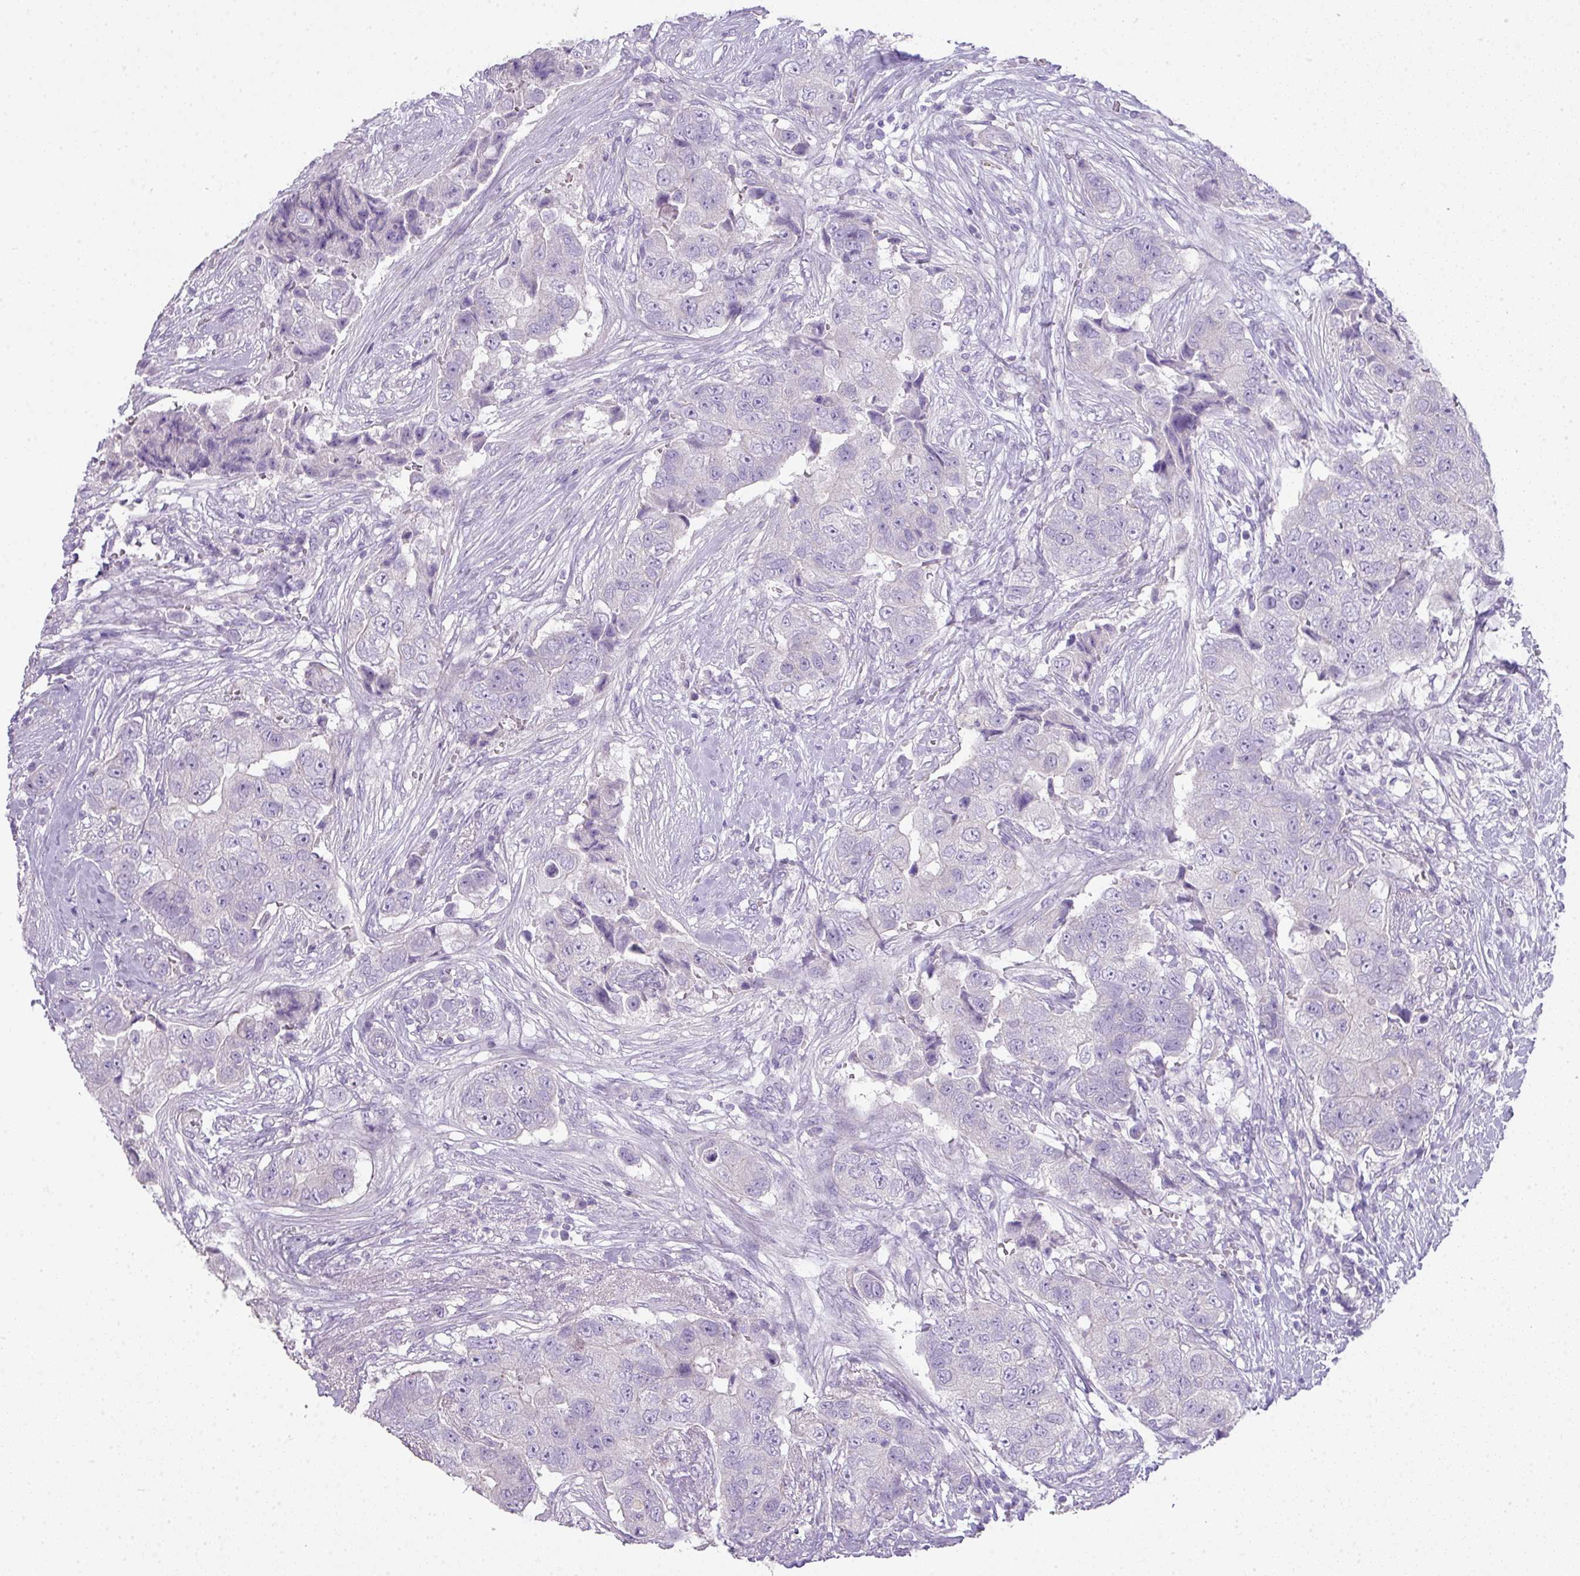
{"staining": {"intensity": "negative", "quantity": "none", "location": "none"}, "tissue": "breast cancer", "cell_type": "Tumor cells", "image_type": "cancer", "snomed": [{"axis": "morphology", "description": "Normal tissue, NOS"}, {"axis": "morphology", "description": "Duct carcinoma"}, {"axis": "topography", "description": "Breast"}], "caption": "Immunohistochemical staining of infiltrating ductal carcinoma (breast) displays no significant staining in tumor cells. Nuclei are stained in blue.", "gene": "GLI4", "patient": {"sex": "female", "age": 62}}